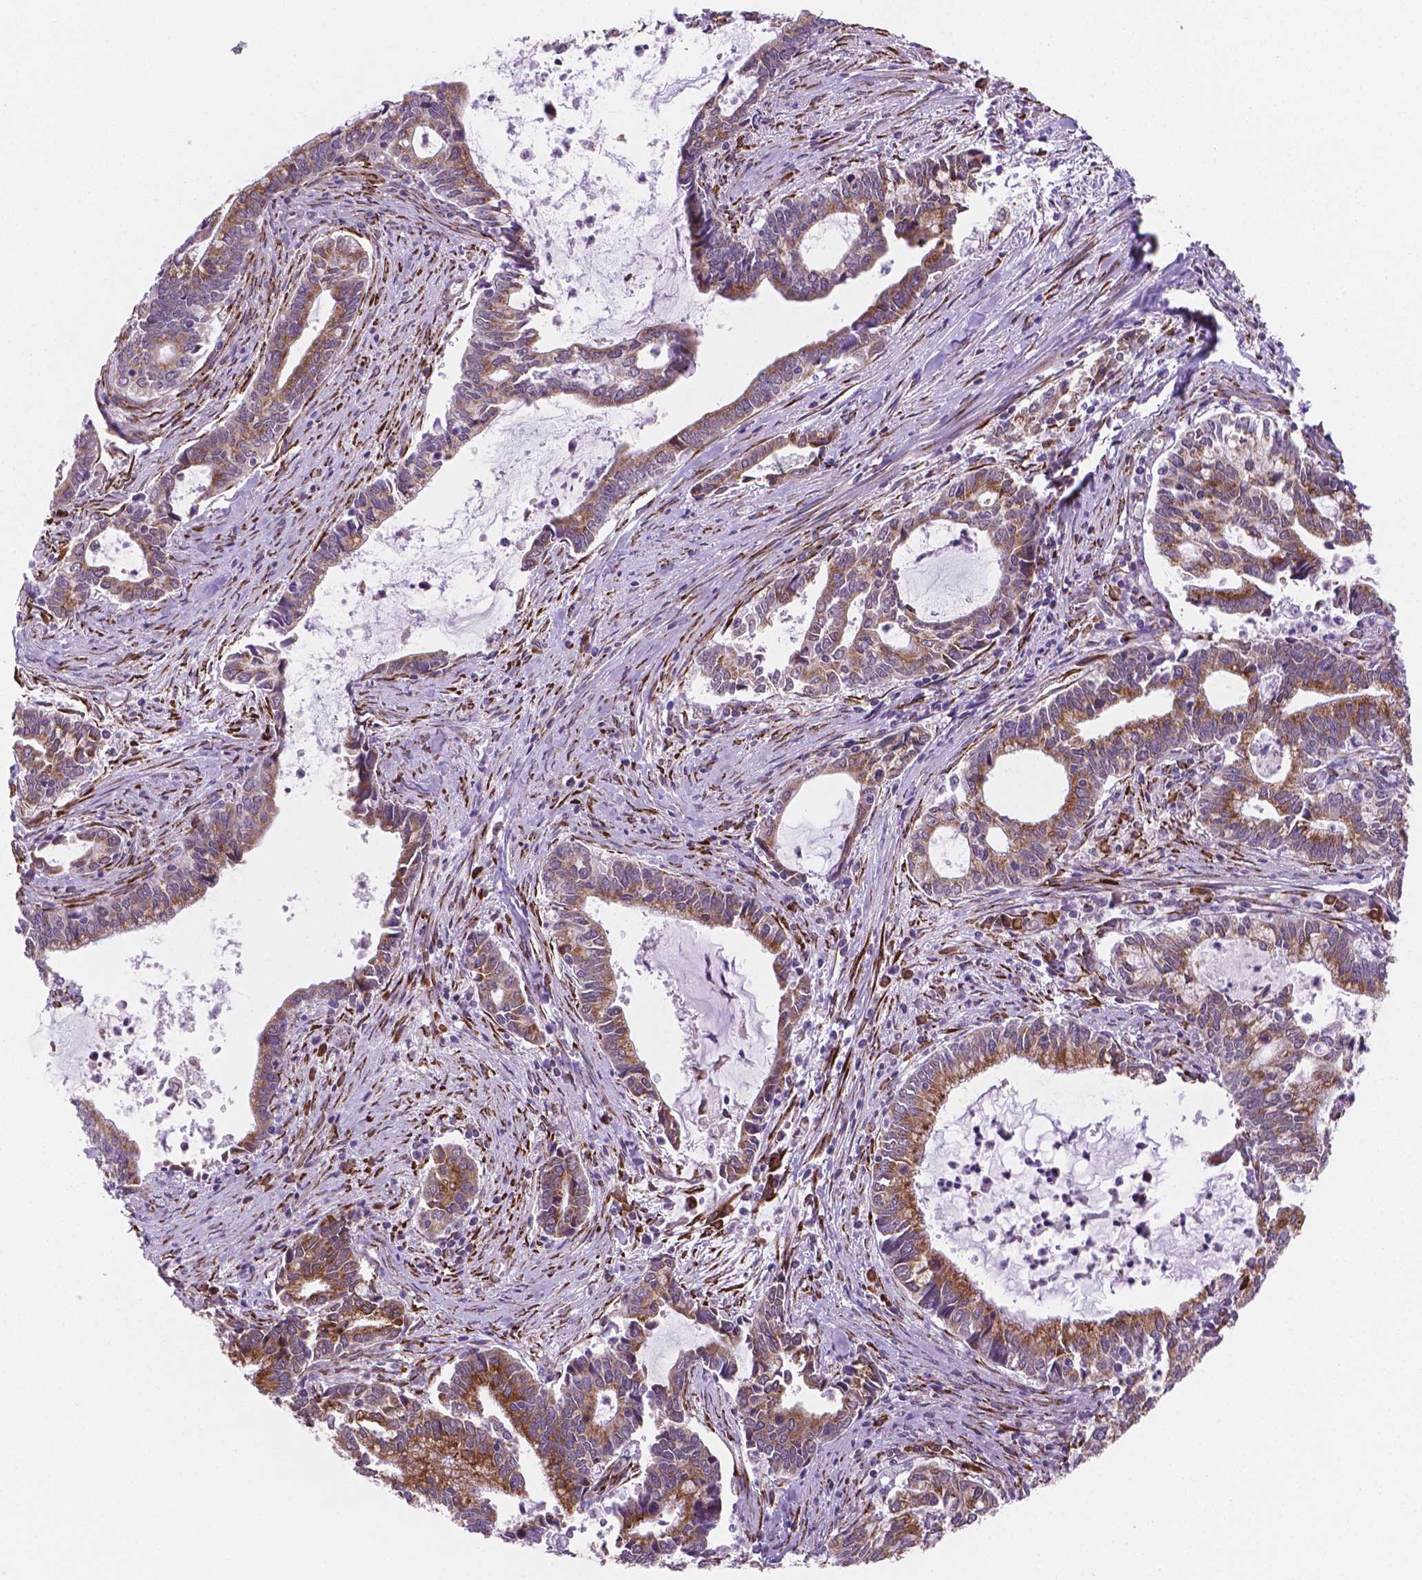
{"staining": {"intensity": "moderate", "quantity": ">75%", "location": "cytoplasmic/membranous"}, "tissue": "cervical cancer", "cell_type": "Tumor cells", "image_type": "cancer", "snomed": [{"axis": "morphology", "description": "Adenocarcinoma, NOS"}, {"axis": "topography", "description": "Cervix"}], "caption": "A brown stain highlights moderate cytoplasmic/membranous expression of a protein in cervical cancer (adenocarcinoma) tumor cells.", "gene": "FNIP1", "patient": {"sex": "female", "age": 42}}